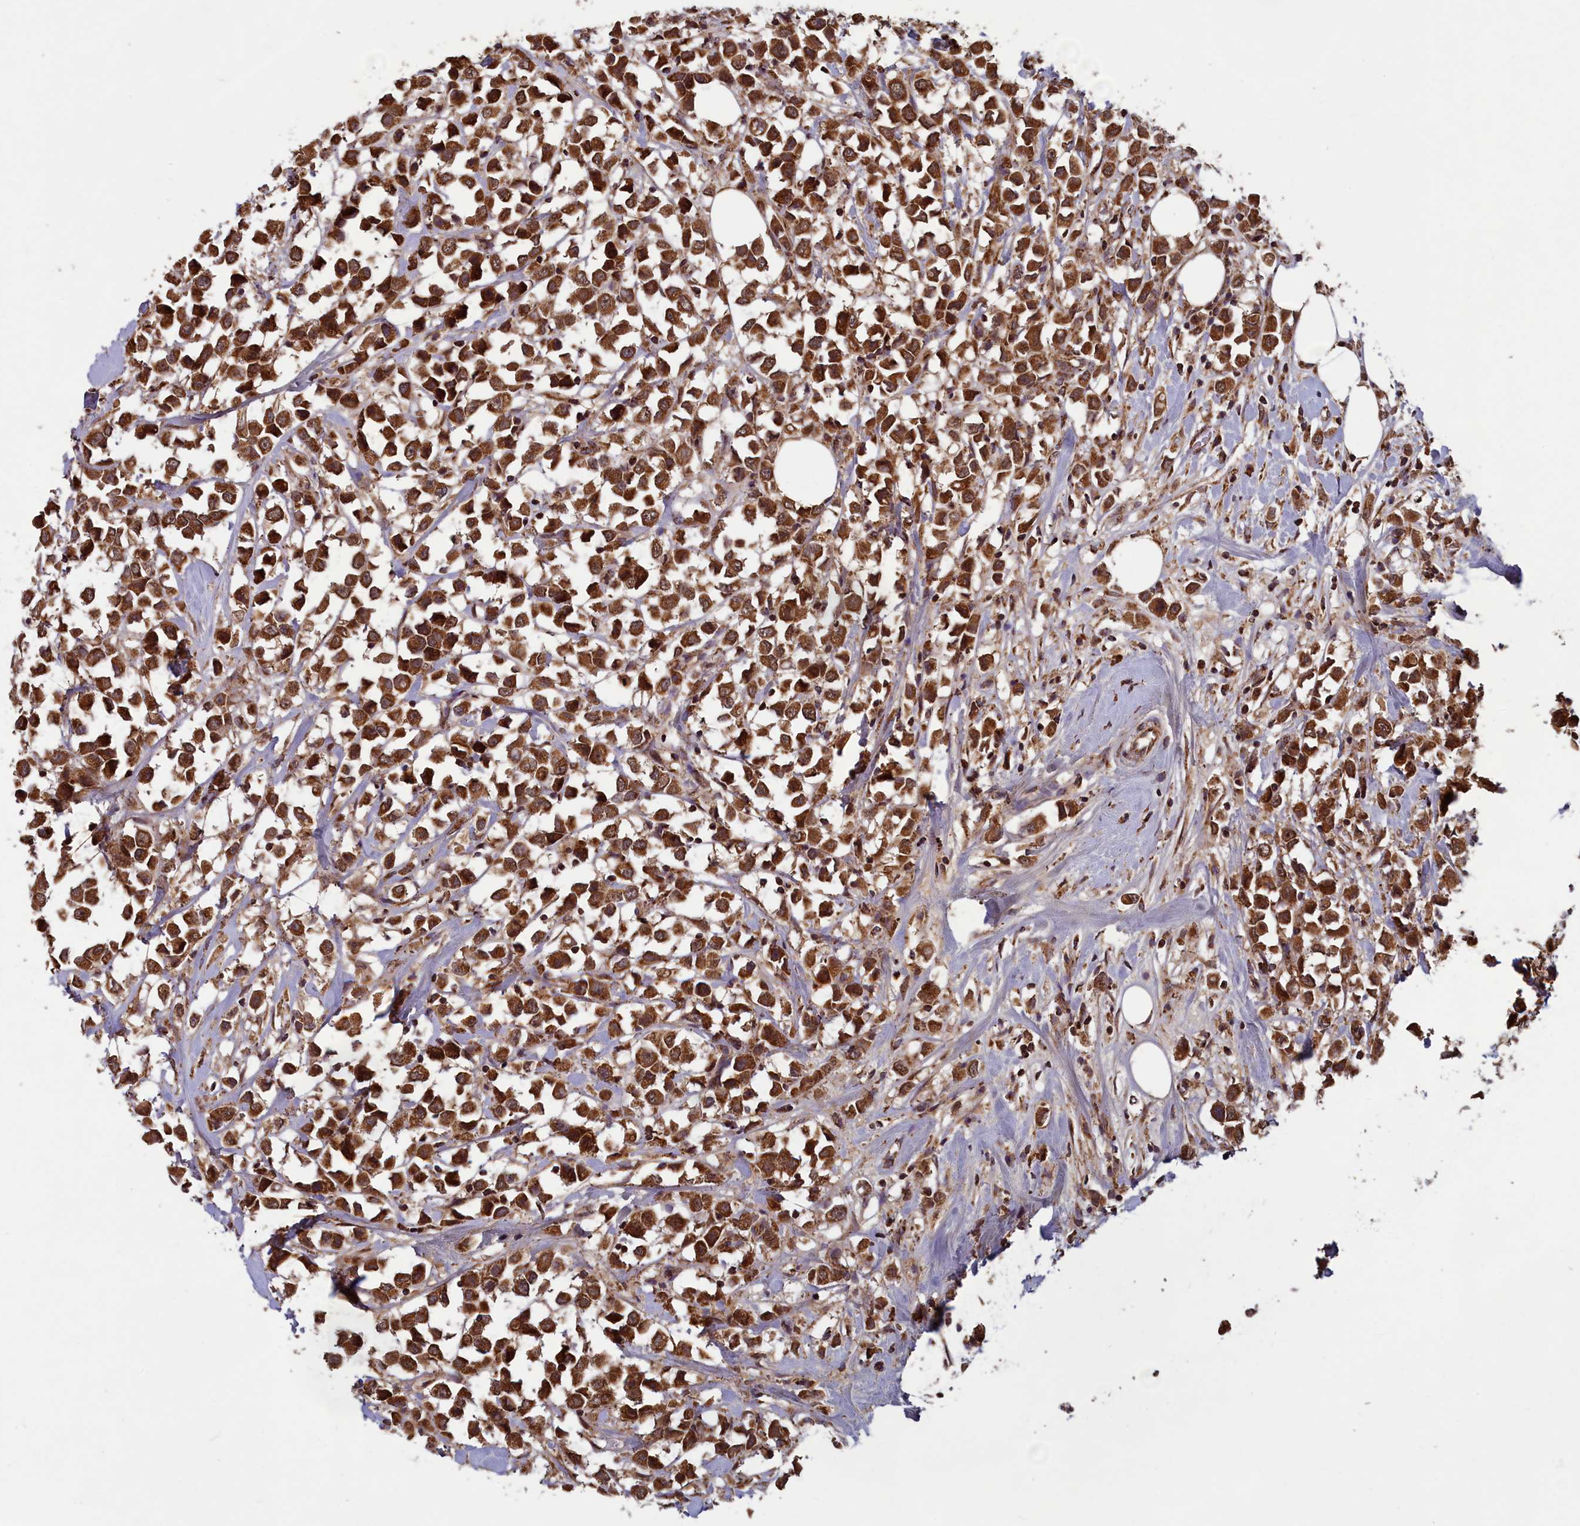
{"staining": {"intensity": "strong", "quantity": ">75%", "location": "cytoplasmic/membranous"}, "tissue": "breast cancer", "cell_type": "Tumor cells", "image_type": "cancer", "snomed": [{"axis": "morphology", "description": "Duct carcinoma"}, {"axis": "topography", "description": "Breast"}], "caption": "Immunohistochemistry (IHC) staining of breast cancer (invasive ductal carcinoma), which shows high levels of strong cytoplasmic/membranous staining in approximately >75% of tumor cells indicating strong cytoplasmic/membranous protein staining. The staining was performed using DAB (3,3'-diaminobenzidine) (brown) for protein detection and nuclei were counterstained in hematoxylin (blue).", "gene": "CCDC15", "patient": {"sex": "female", "age": 61}}